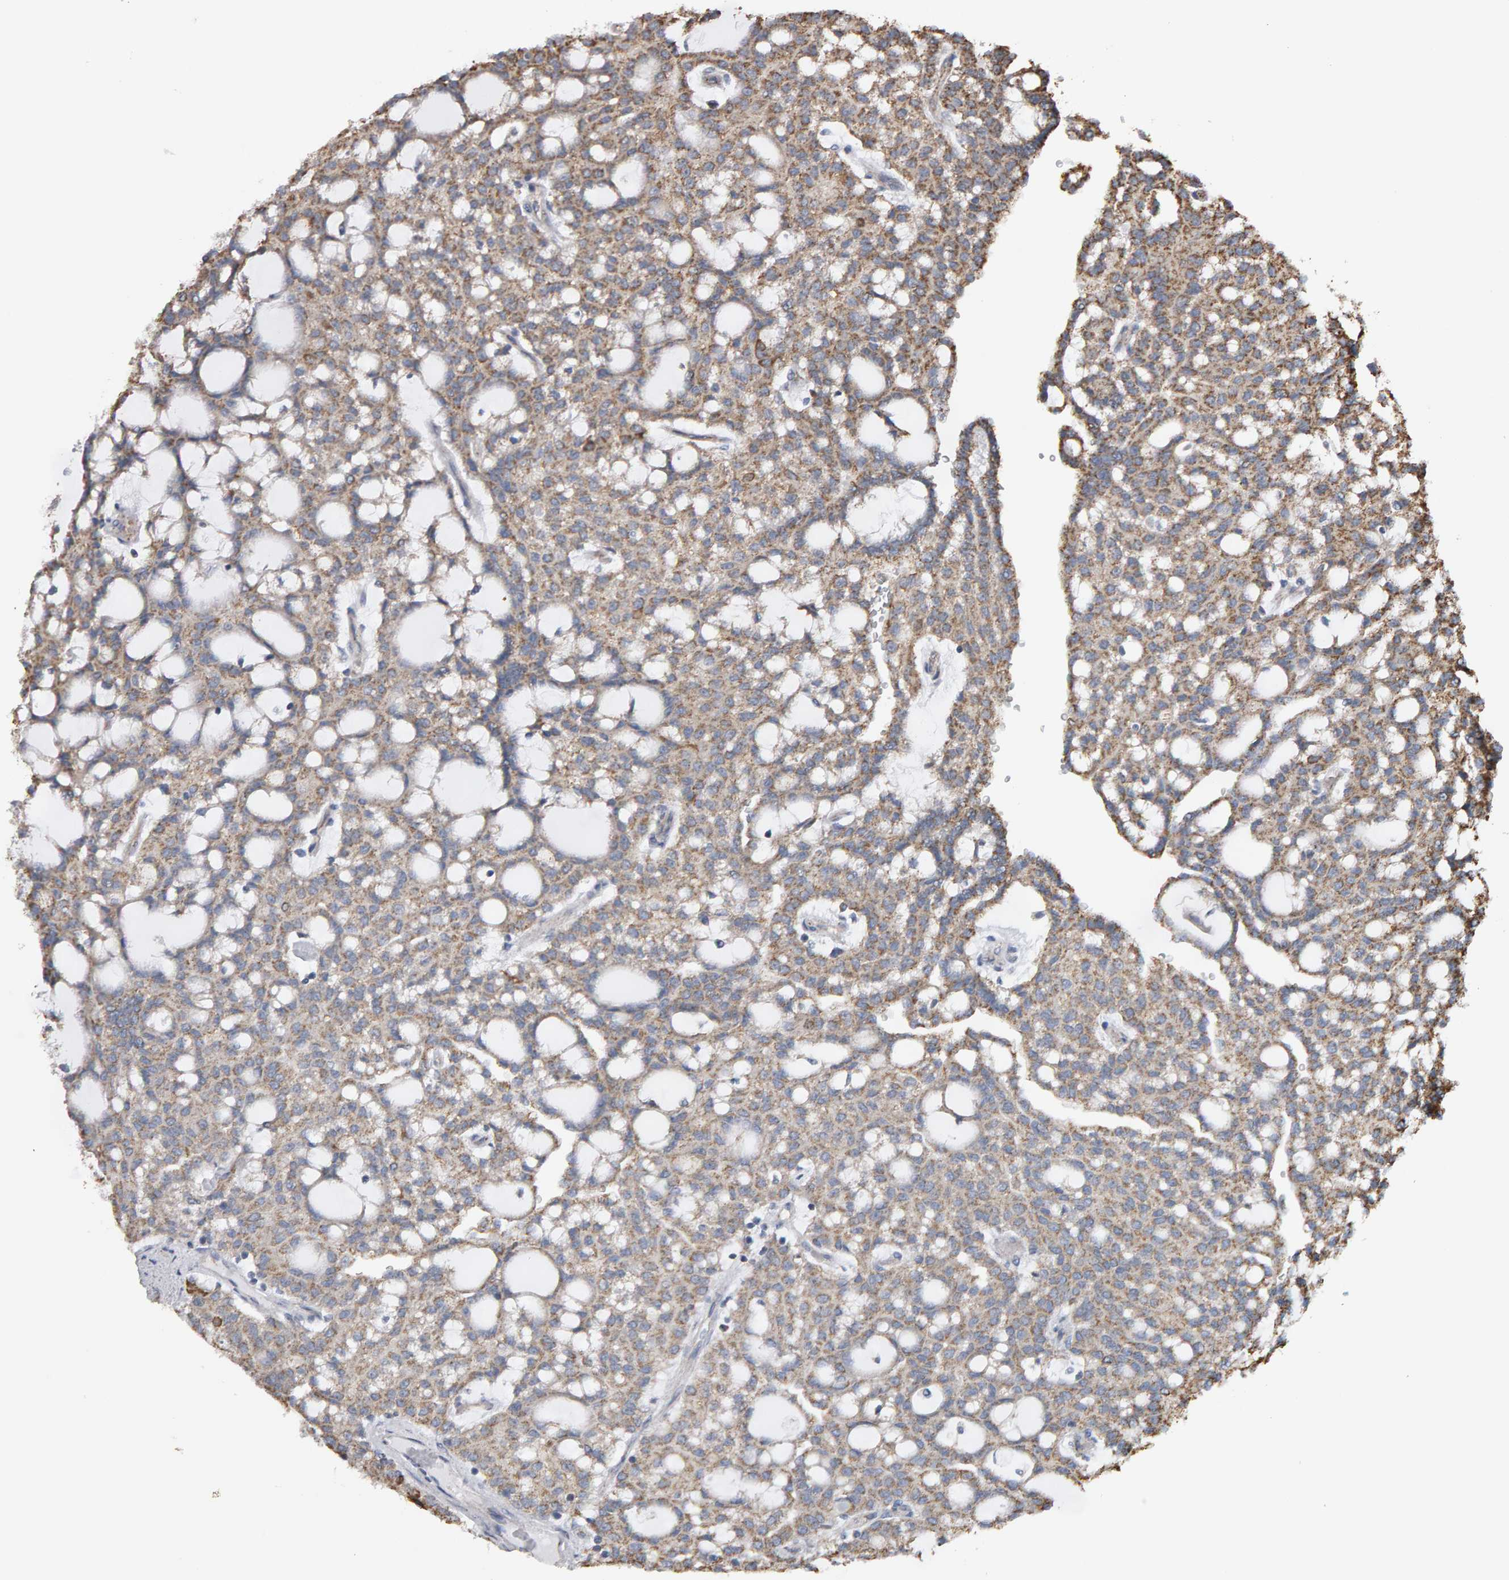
{"staining": {"intensity": "weak", "quantity": ">75%", "location": "cytoplasmic/membranous"}, "tissue": "renal cancer", "cell_type": "Tumor cells", "image_type": "cancer", "snomed": [{"axis": "morphology", "description": "Adenocarcinoma, NOS"}, {"axis": "topography", "description": "Kidney"}], "caption": "Immunohistochemistry (DAB (3,3'-diaminobenzidine)) staining of renal cancer exhibits weak cytoplasmic/membranous protein staining in about >75% of tumor cells.", "gene": "TOM1L1", "patient": {"sex": "male", "age": 63}}